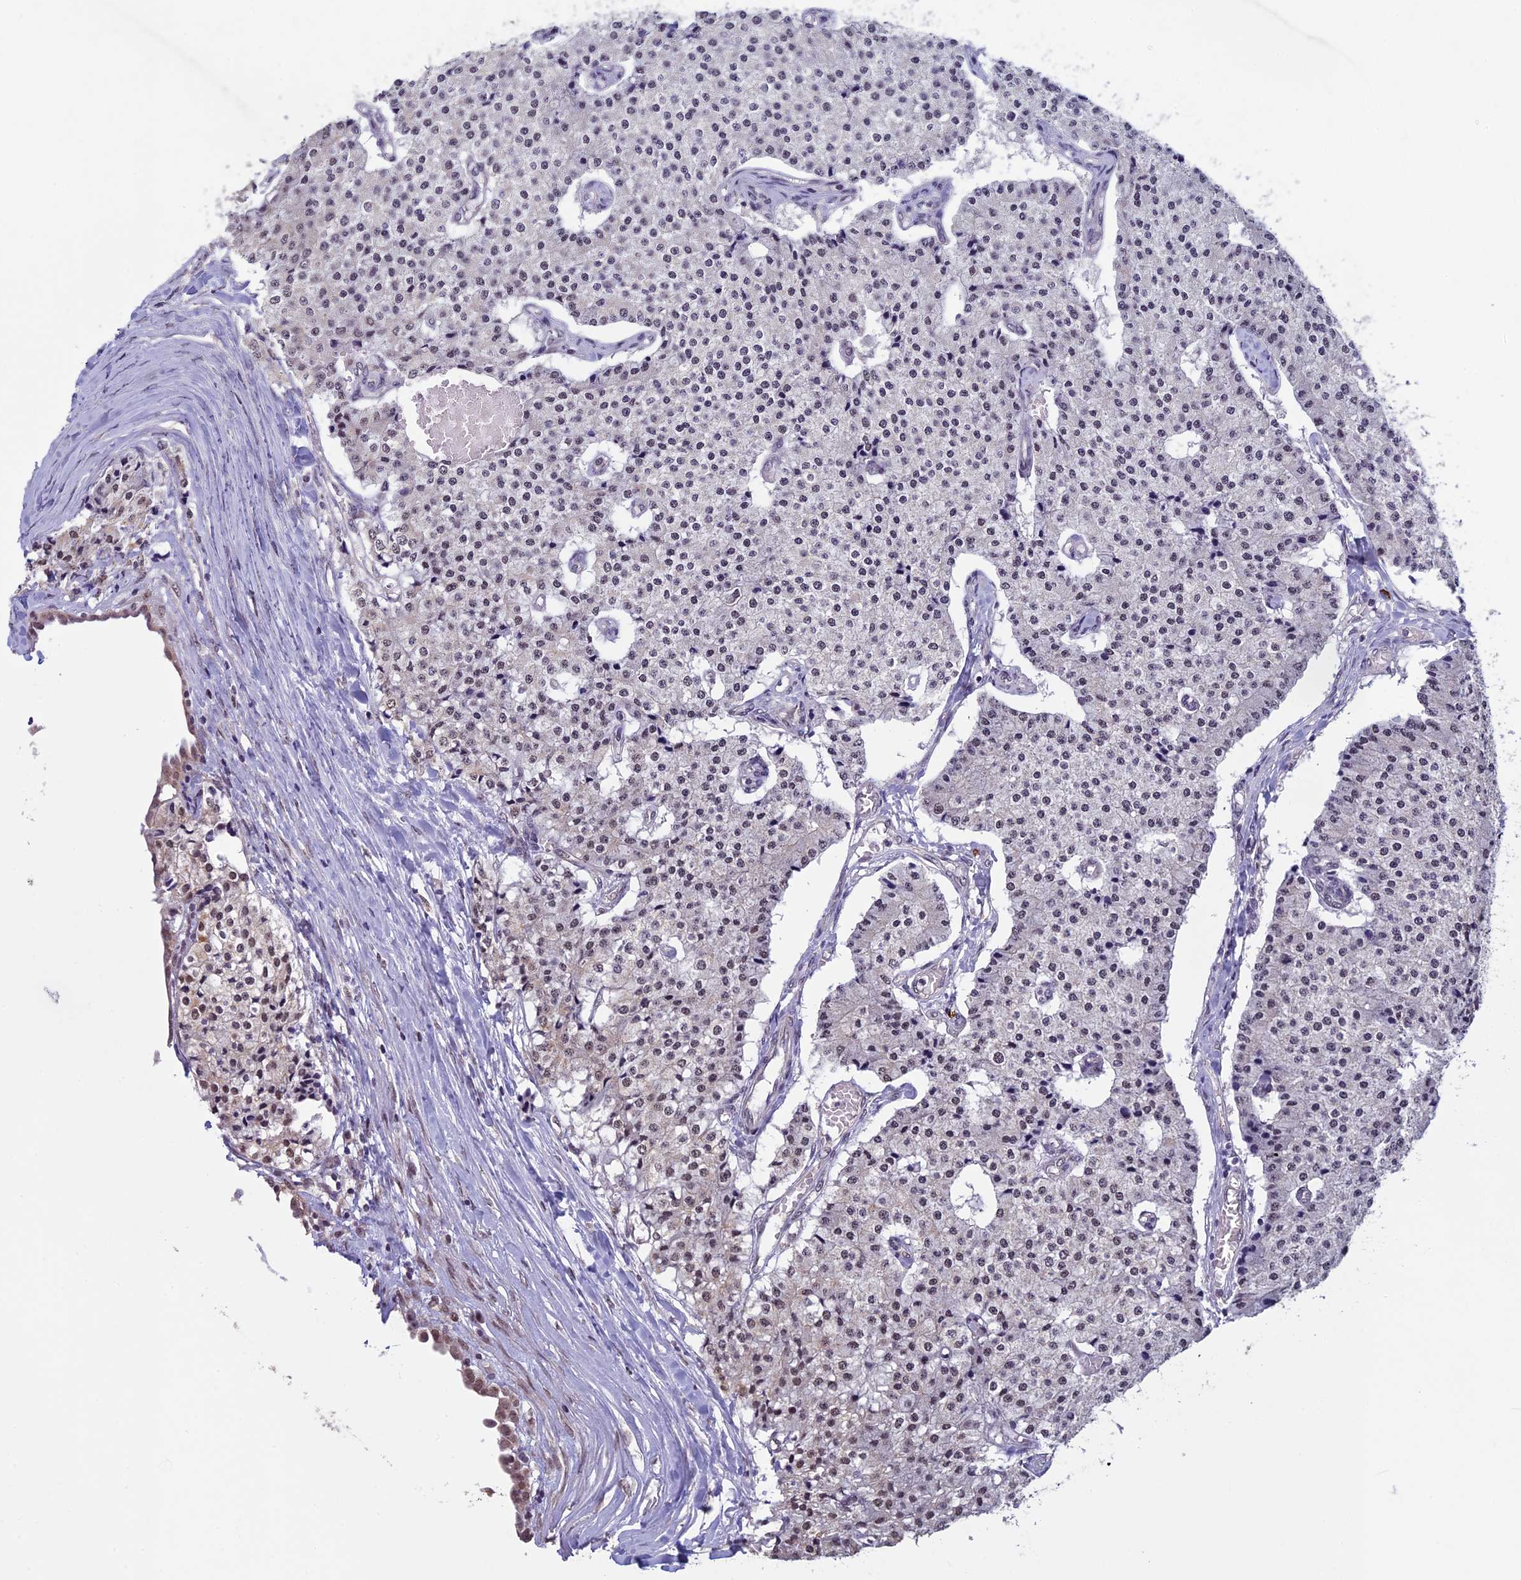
{"staining": {"intensity": "weak", "quantity": "25%-75%", "location": "nuclear"}, "tissue": "carcinoid", "cell_type": "Tumor cells", "image_type": "cancer", "snomed": [{"axis": "morphology", "description": "Carcinoid, malignant, NOS"}, {"axis": "topography", "description": "Colon"}], "caption": "A photomicrograph of carcinoid stained for a protein reveals weak nuclear brown staining in tumor cells.", "gene": "RNF40", "patient": {"sex": "female", "age": 52}}